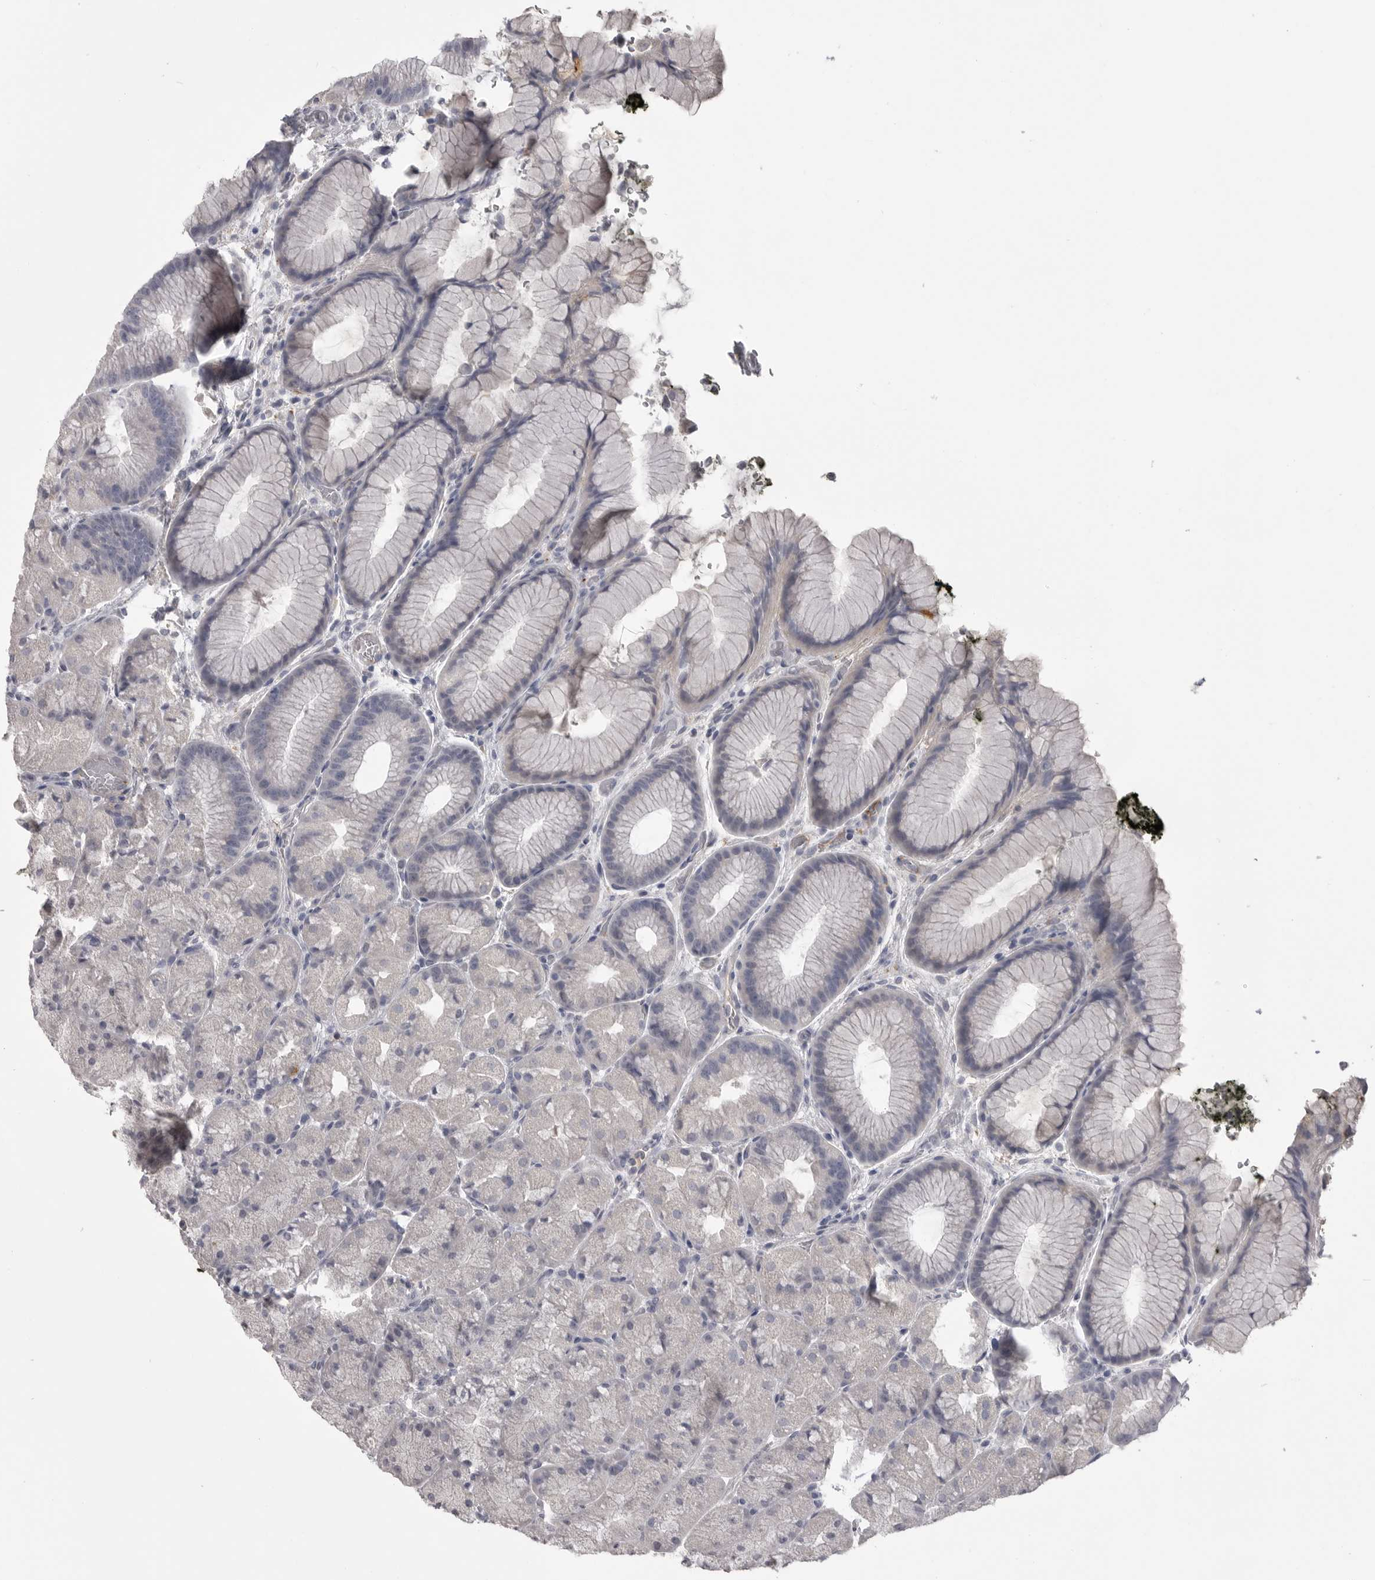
{"staining": {"intensity": "negative", "quantity": "none", "location": "none"}, "tissue": "stomach", "cell_type": "Glandular cells", "image_type": "normal", "snomed": [{"axis": "morphology", "description": "Normal tissue, NOS"}, {"axis": "topography", "description": "Stomach, upper"}, {"axis": "topography", "description": "Stomach"}], "caption": "Glandular cells show no significant positivity in benign stomach. Nuclei are stained in blue.", "gene": "SERPING1", "patient": {"sex": "male", "age": 48}}